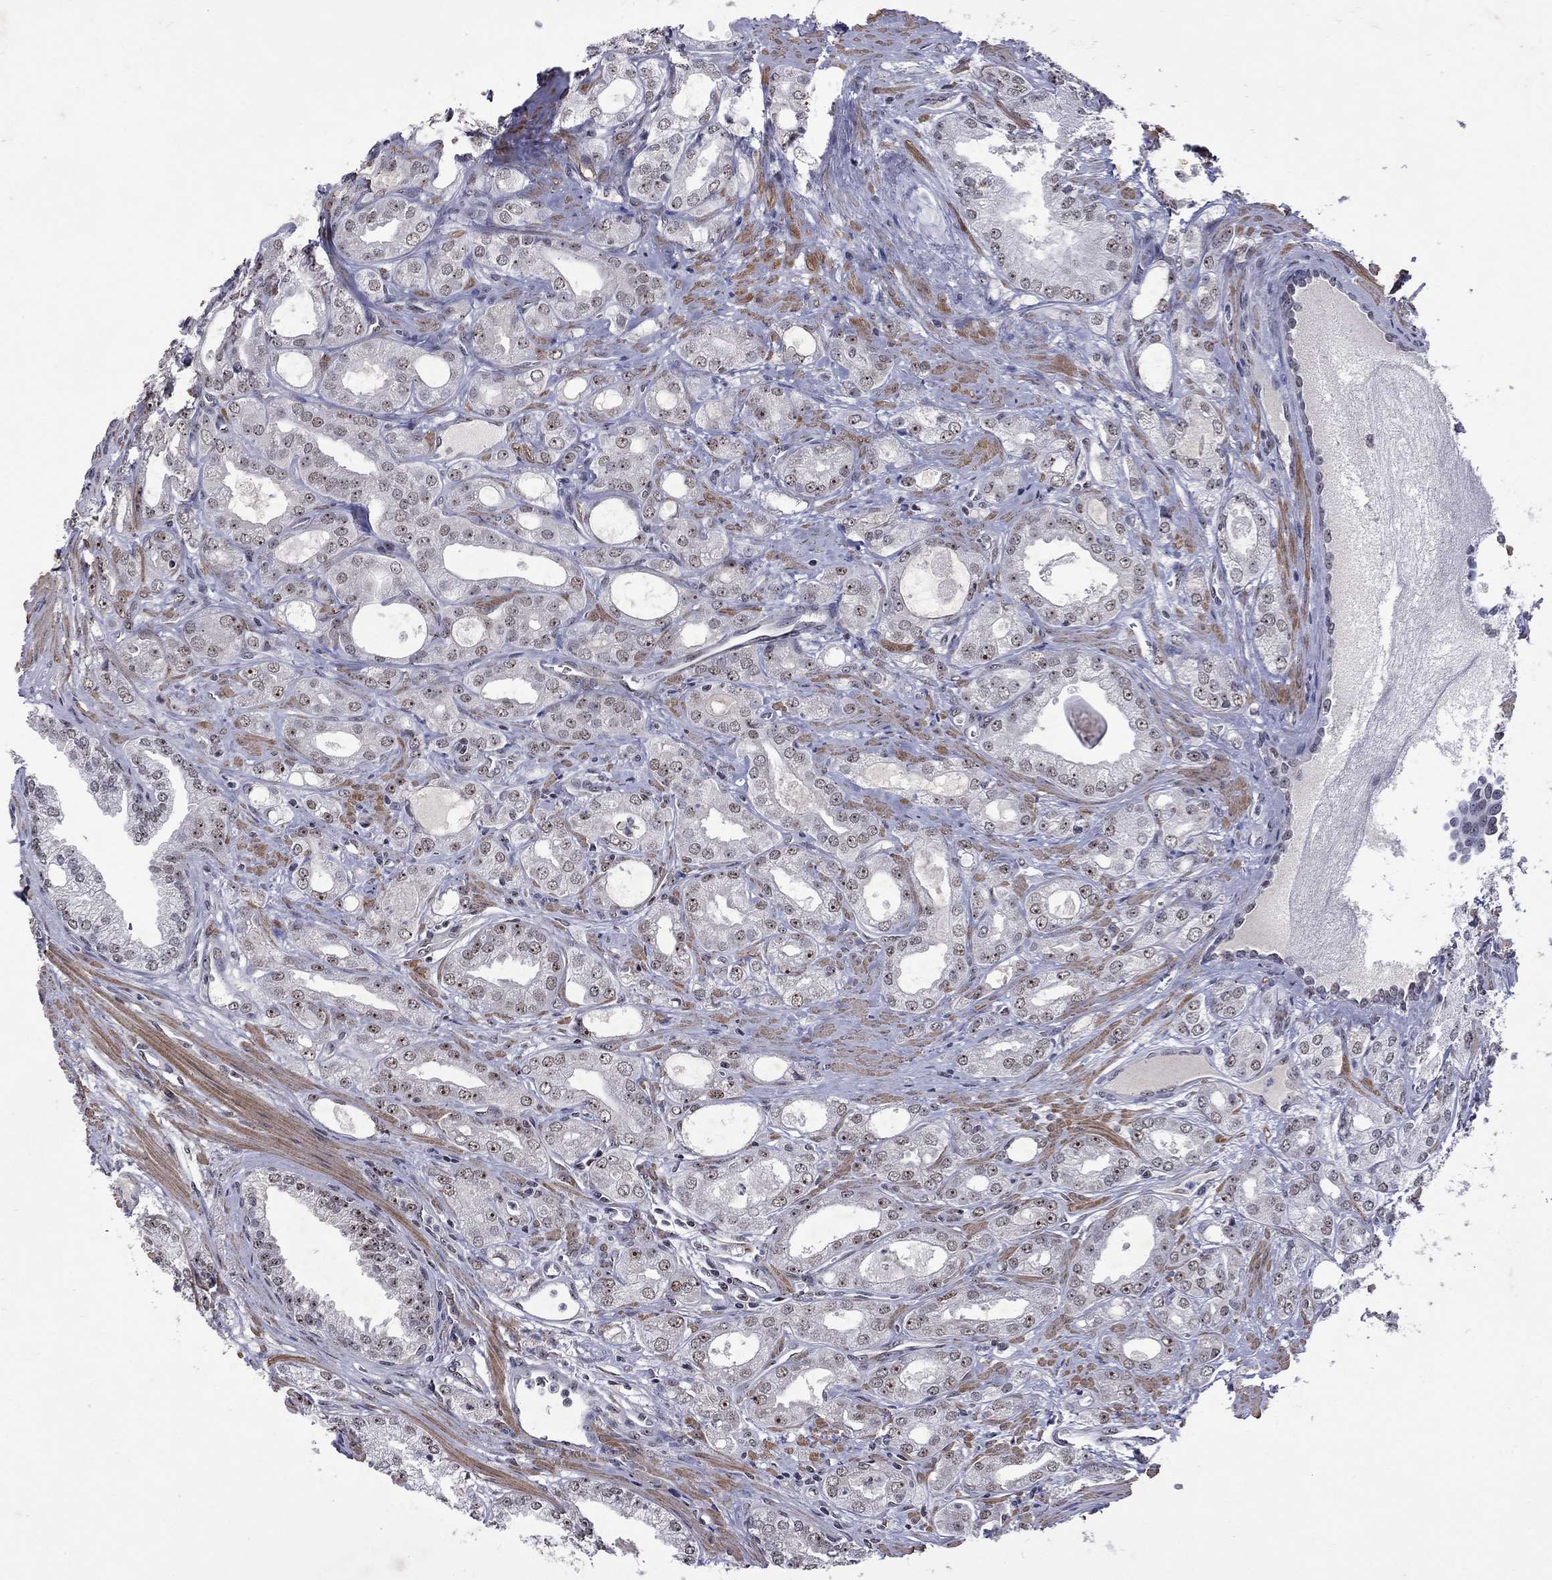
{"staining": {"intensity": "moderate", "quantity": "<25%", "location": "nuclear"}, "tissue": "prostate cancer", "cell_type": "Tumor cells", "image_type": "cancer", "snomed": [{"axis": "morphology", "description": "Adenocarcinoma, NOS"}, {"axis": "morphology", "description": "Adenocarcinoma, High grade"}, {"axis": "topography", "description": "Prostate"}], "caption": "A histopathology image of prostate adenocarcinoma stained for a protein reveals moderate nuclear brown staining in tumor cells.", "gene": "SPOUT1", "patient": {"sex": "male", "age": 70}}